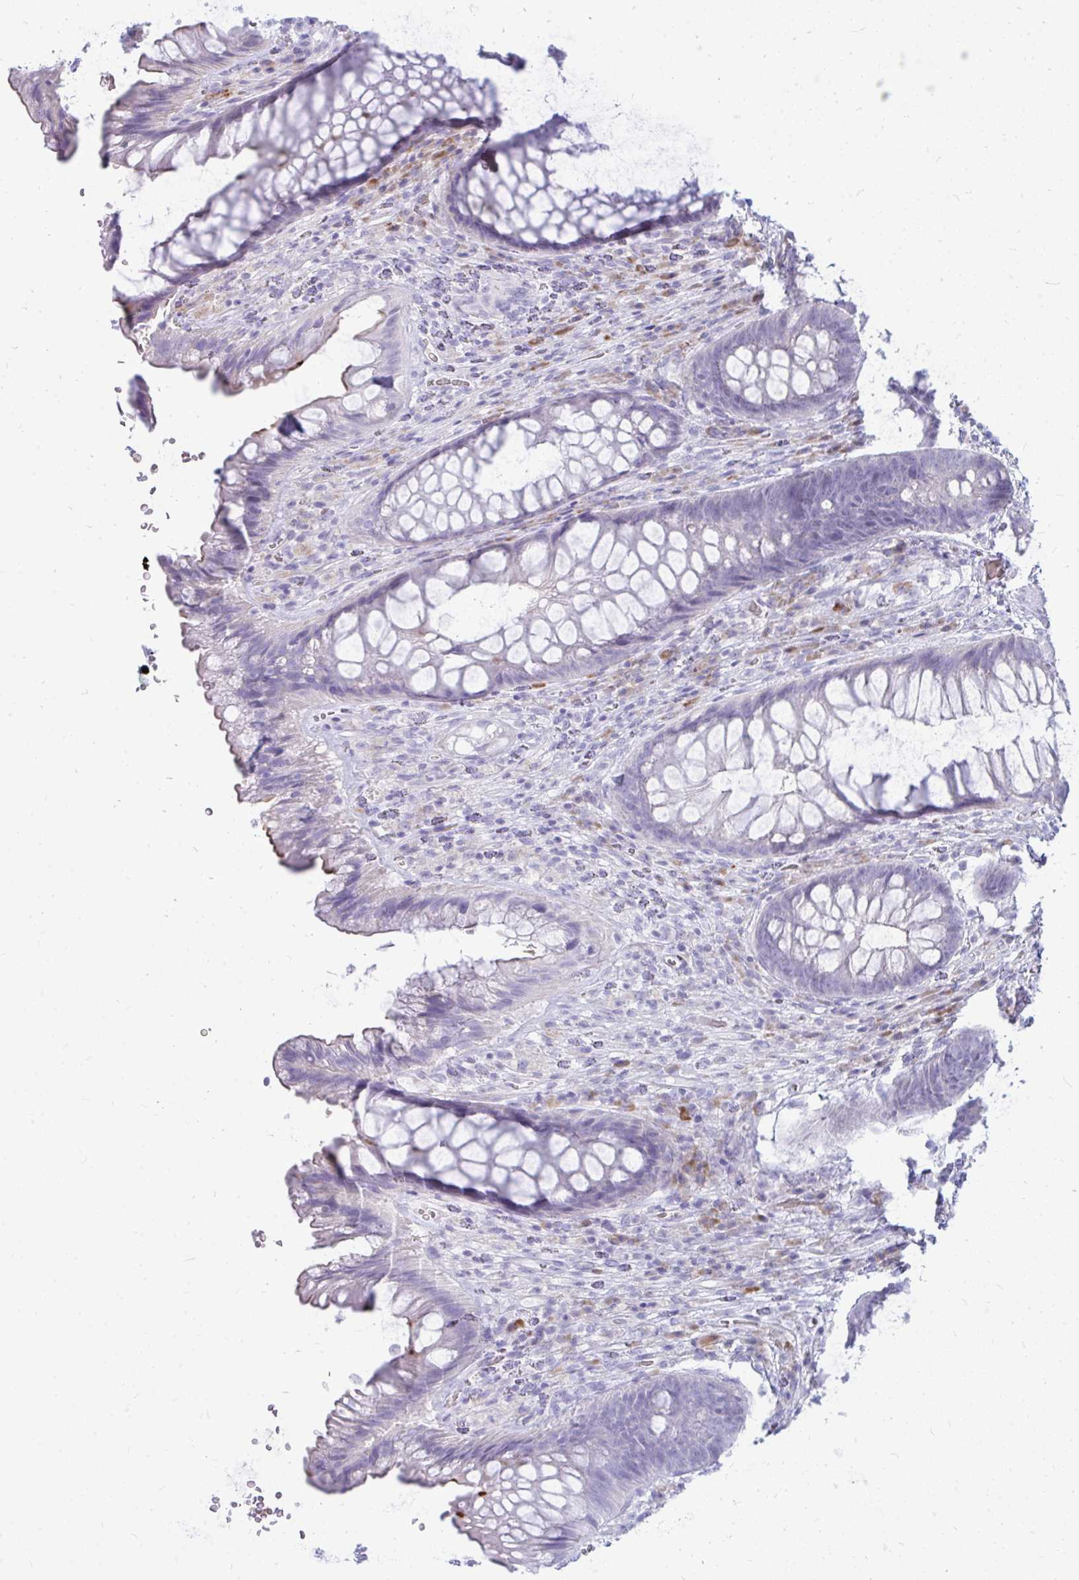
{"staining": {"intensity": "moderate", "quantity": "<25%", "location": "cytoplasmic/membranous"}, "tissue": "rectum", "cell_type": "Glandular cells", "image_type": "normal", "snomed": [{"axis": "morphology", "description": "Normal tissue, NOS"}, {"axis": "topography", "description": "Rectum"}], "caption": "Glandular cells display low levels of moderate cytoplasmic/membranous staining in about <25% of cells in unremarkable human rectum.", "gene": "TSPEAR", "patient": {"sex": "male", "age": 53}}